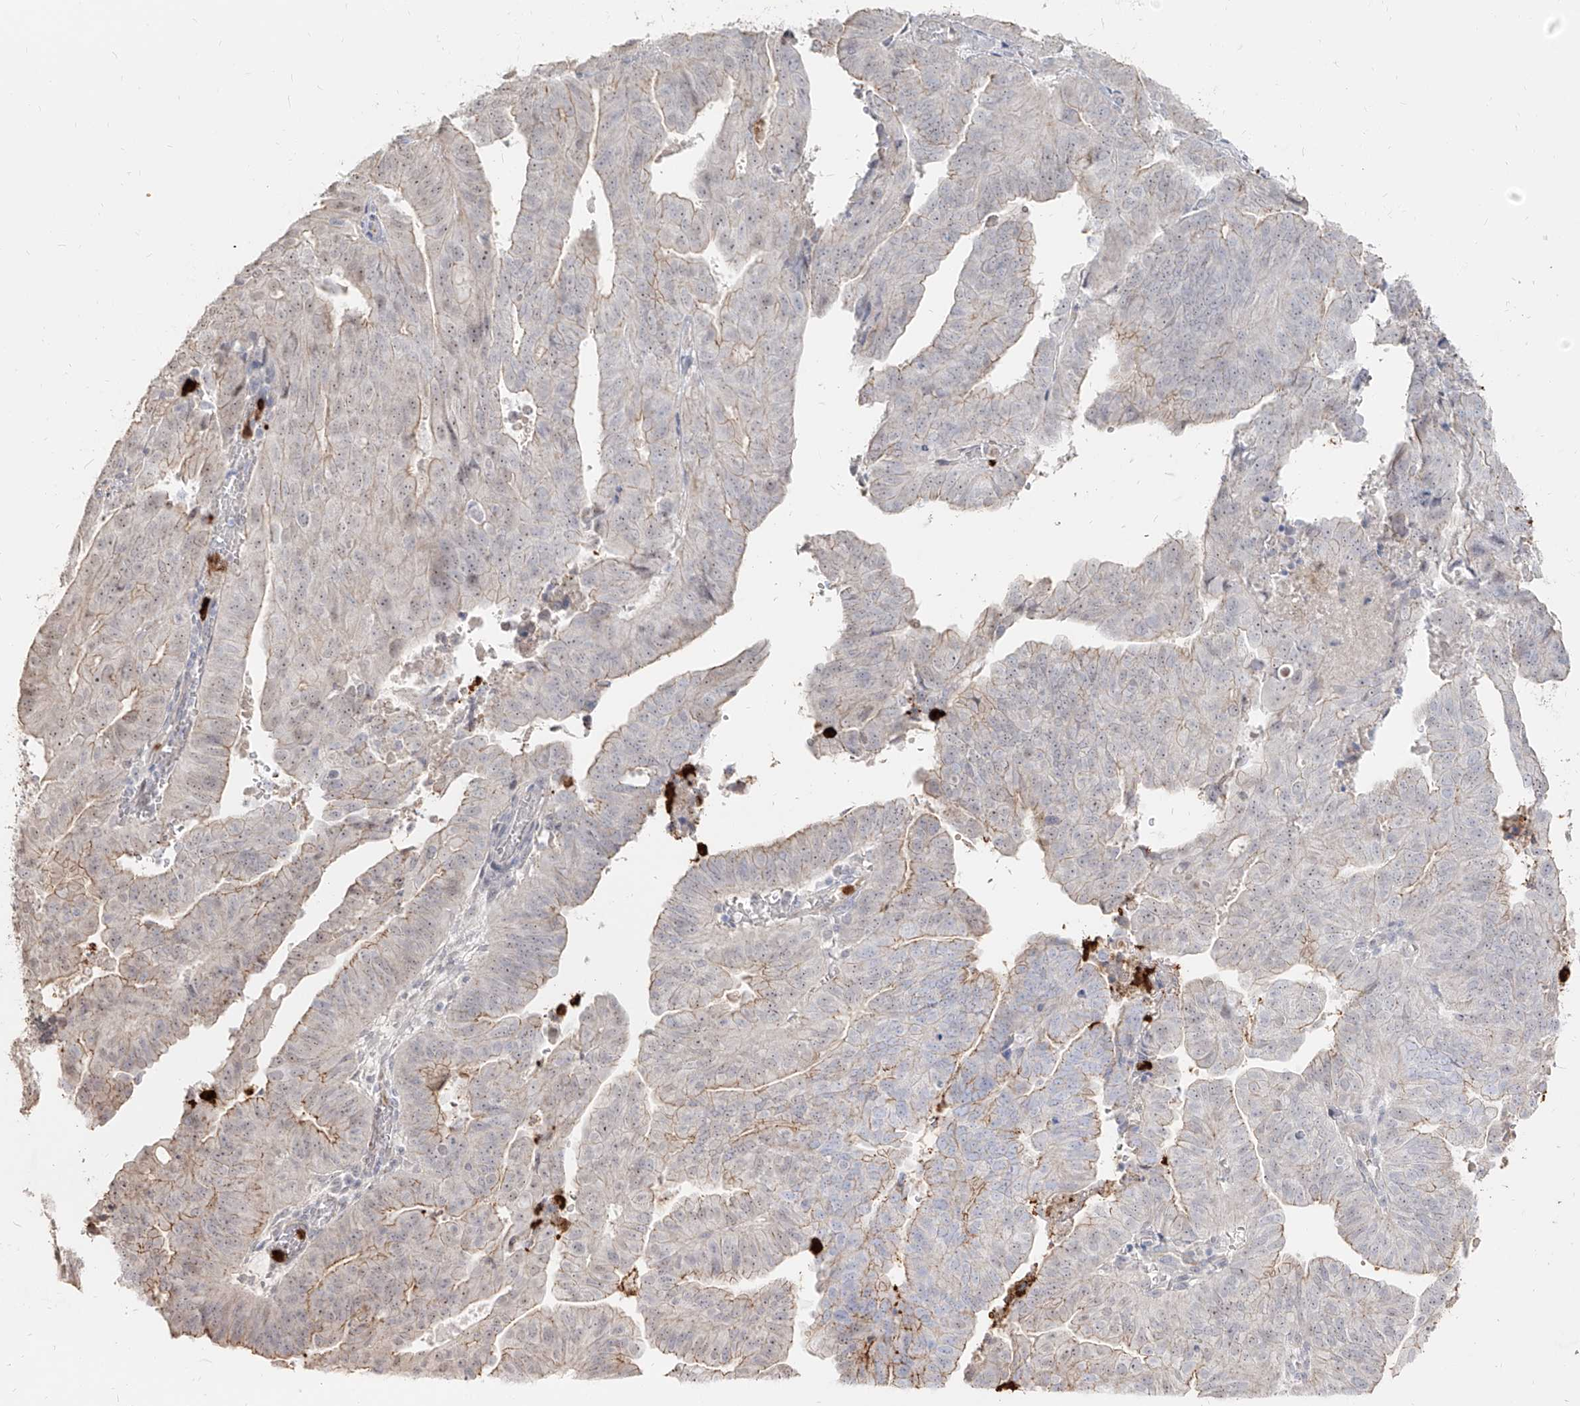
{"staining": {"intensity": "weak", "quantity": "25%-75%", "location": "cytoplasmic/membranous"}, "tissue": "endometrial cancer", "cell_type": "Tumor cells", "image_type": "cancer", "snomed": [{"axis": "morphology", "description": "Adenocarcinoma, NOS"}, {"axis": "topography", "description": "Uterus"}], "caption": "Weak cytoplasmic/membranous positivity is identified in approximately 25%-75% of tumor cells in adenocarcinoma (endometrial).", "gene": "ZNF227", "patient": {"sex": "female", "age": 77}}